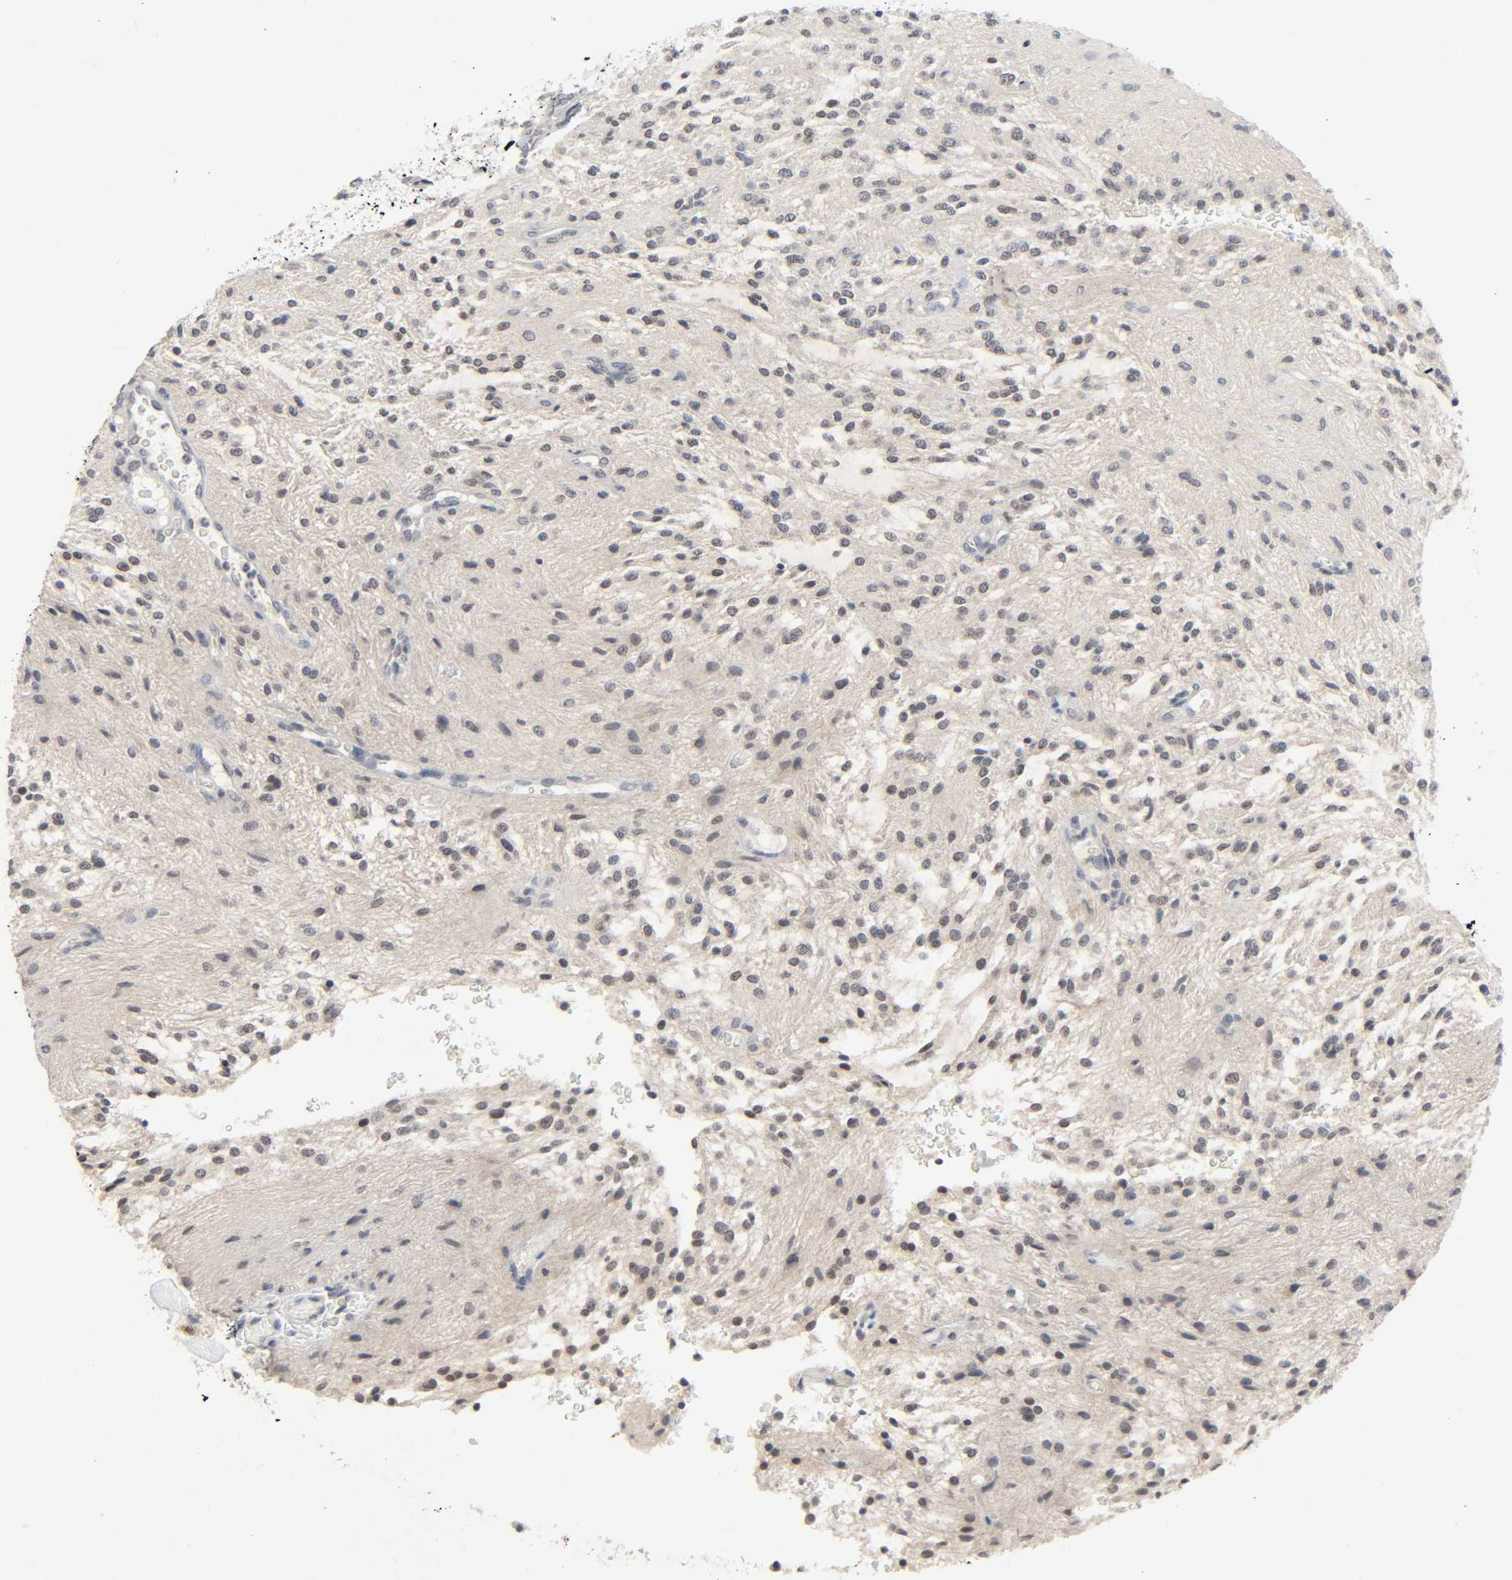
{"staining": {"intensity": "weak", "quantity": "25%-75%", "location": "nuclear"}, "tissue": "glioma", "cell_type": "Tumor cells", "image_type": "cancer", "snomed": [{"axis": "morphology", "description": "Glioma, malignant, NOS"}, {"axis": "topography", "description": "Cerebellum"}], "caption": "Immunohistochemical staining of malignant glioma demonstrates low levels of weak nuclear positivity in about 25%-75% of tumor cells.", "gene": "MAPKAPK5", "patient": {"sex": "female", "age": 10}}